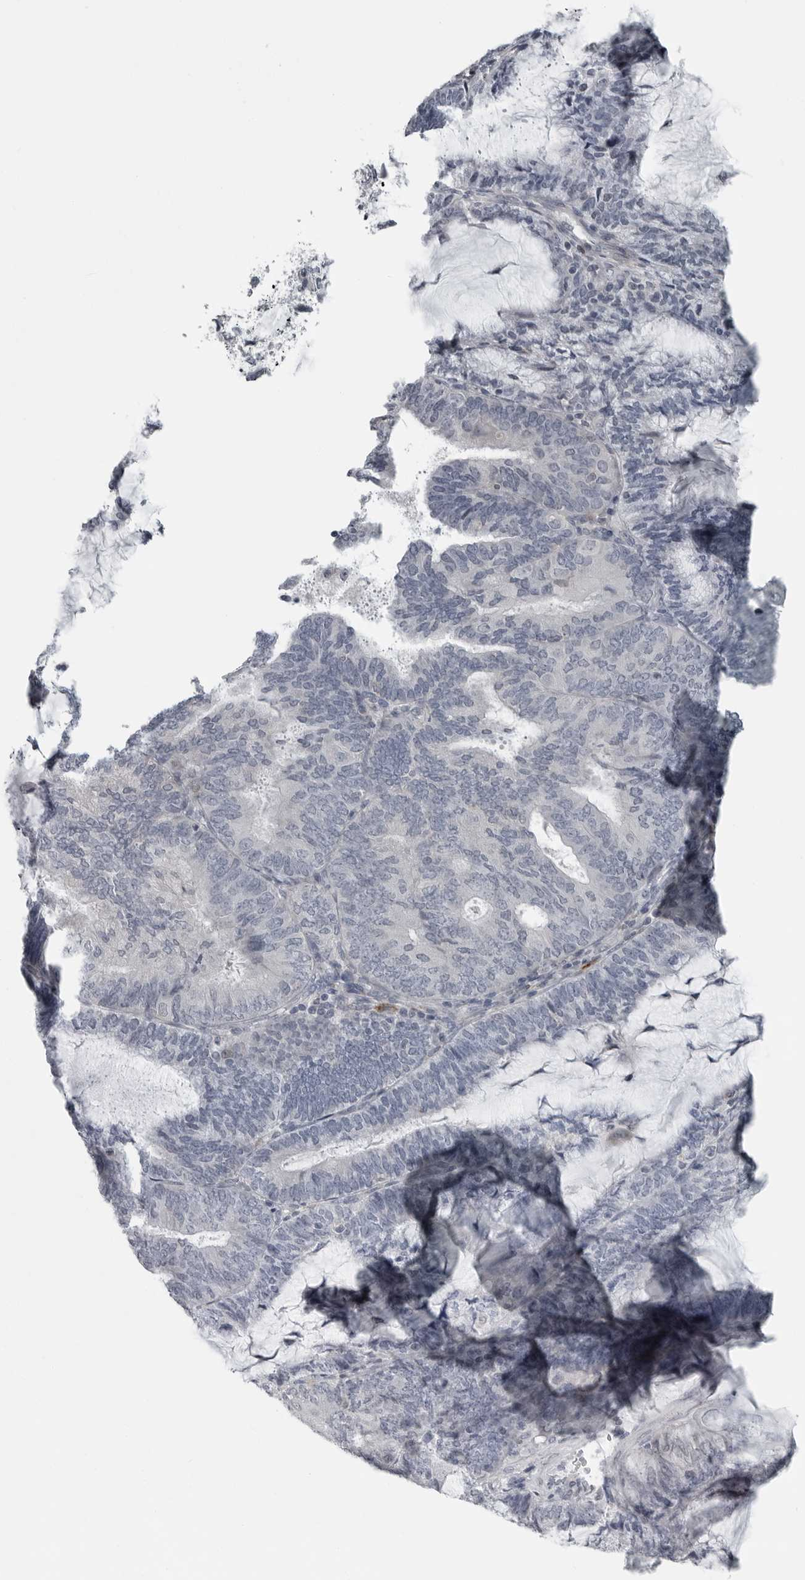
{"staining": {"intensity": "negative", "quantity": "none", "location": "none"}, "tissue": "endometrial cancer", "cell_type": "Tumor cells", "image_type": "cancer", "snomed": [{"axis": "morphology", "description": "Adenocarcinoma, NOS"}, {"axis": "topography", "description": "Endometrium"}], "caption": "Immunohistochemistry (IHC) of human endometrial adenocarcinoma reveals no positivity in tumor cells.", "gene": "LYSMD1", "patient": {"sex": "female", "age": 81}}